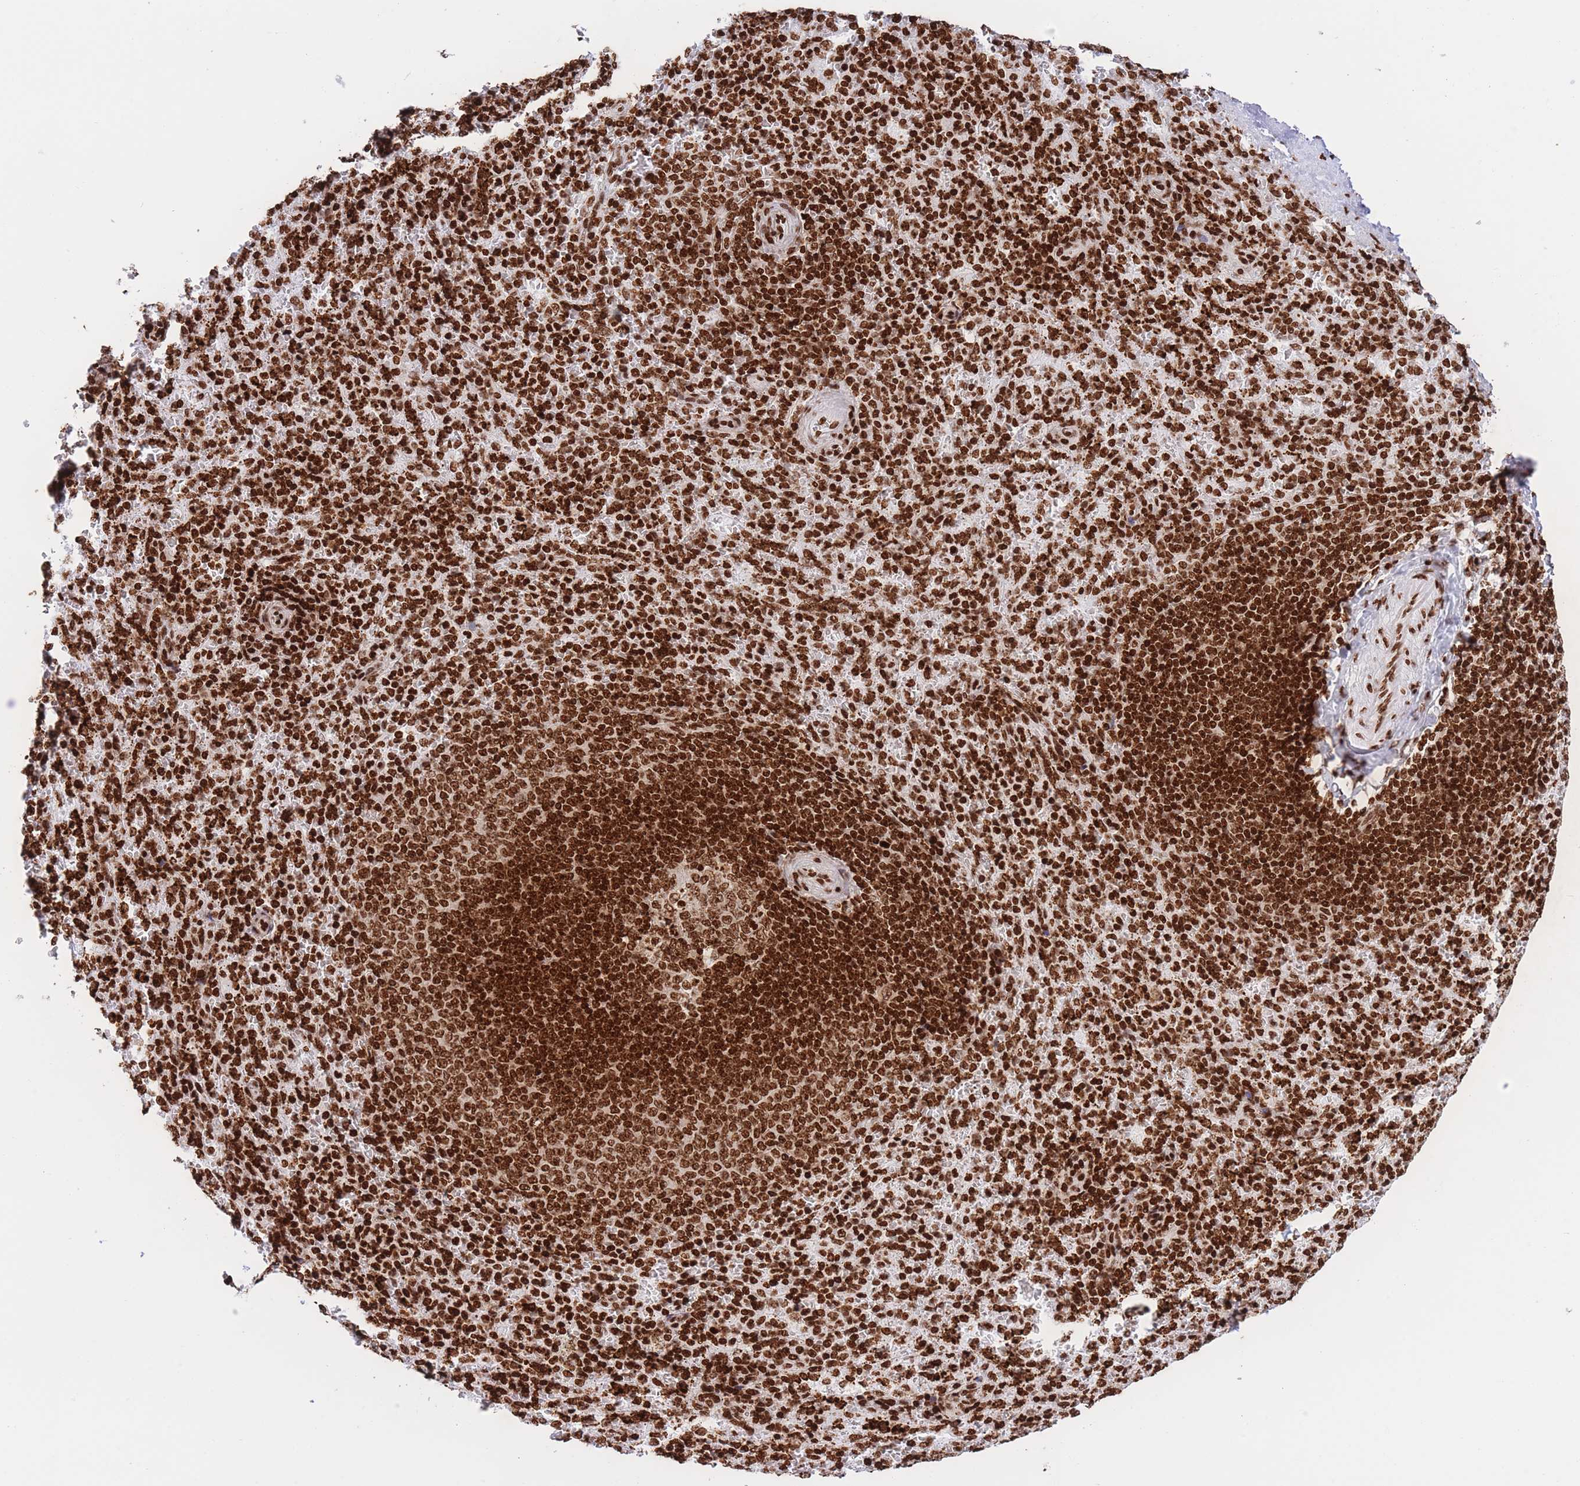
{"staining": {"intensity": "strong", "quantity": ">75%", "location": "nuclear"}, "tissue": "spleen", "cell_type": "Cells in red pulp", "image_type": "normal", "snomed": [{"axis": "morphology", "description": "Normal tissue, NOS"}, {"axis": "topography", "description": "Spleen"}], "caption": "This photomicrograph displays immunohistochemistry staining of normal human spleen, with high strong nuclear expression in approximately >75% of cells in red pulp.", "gene": "H2BC10", "patient": {"sex": "female", "age": 21}}